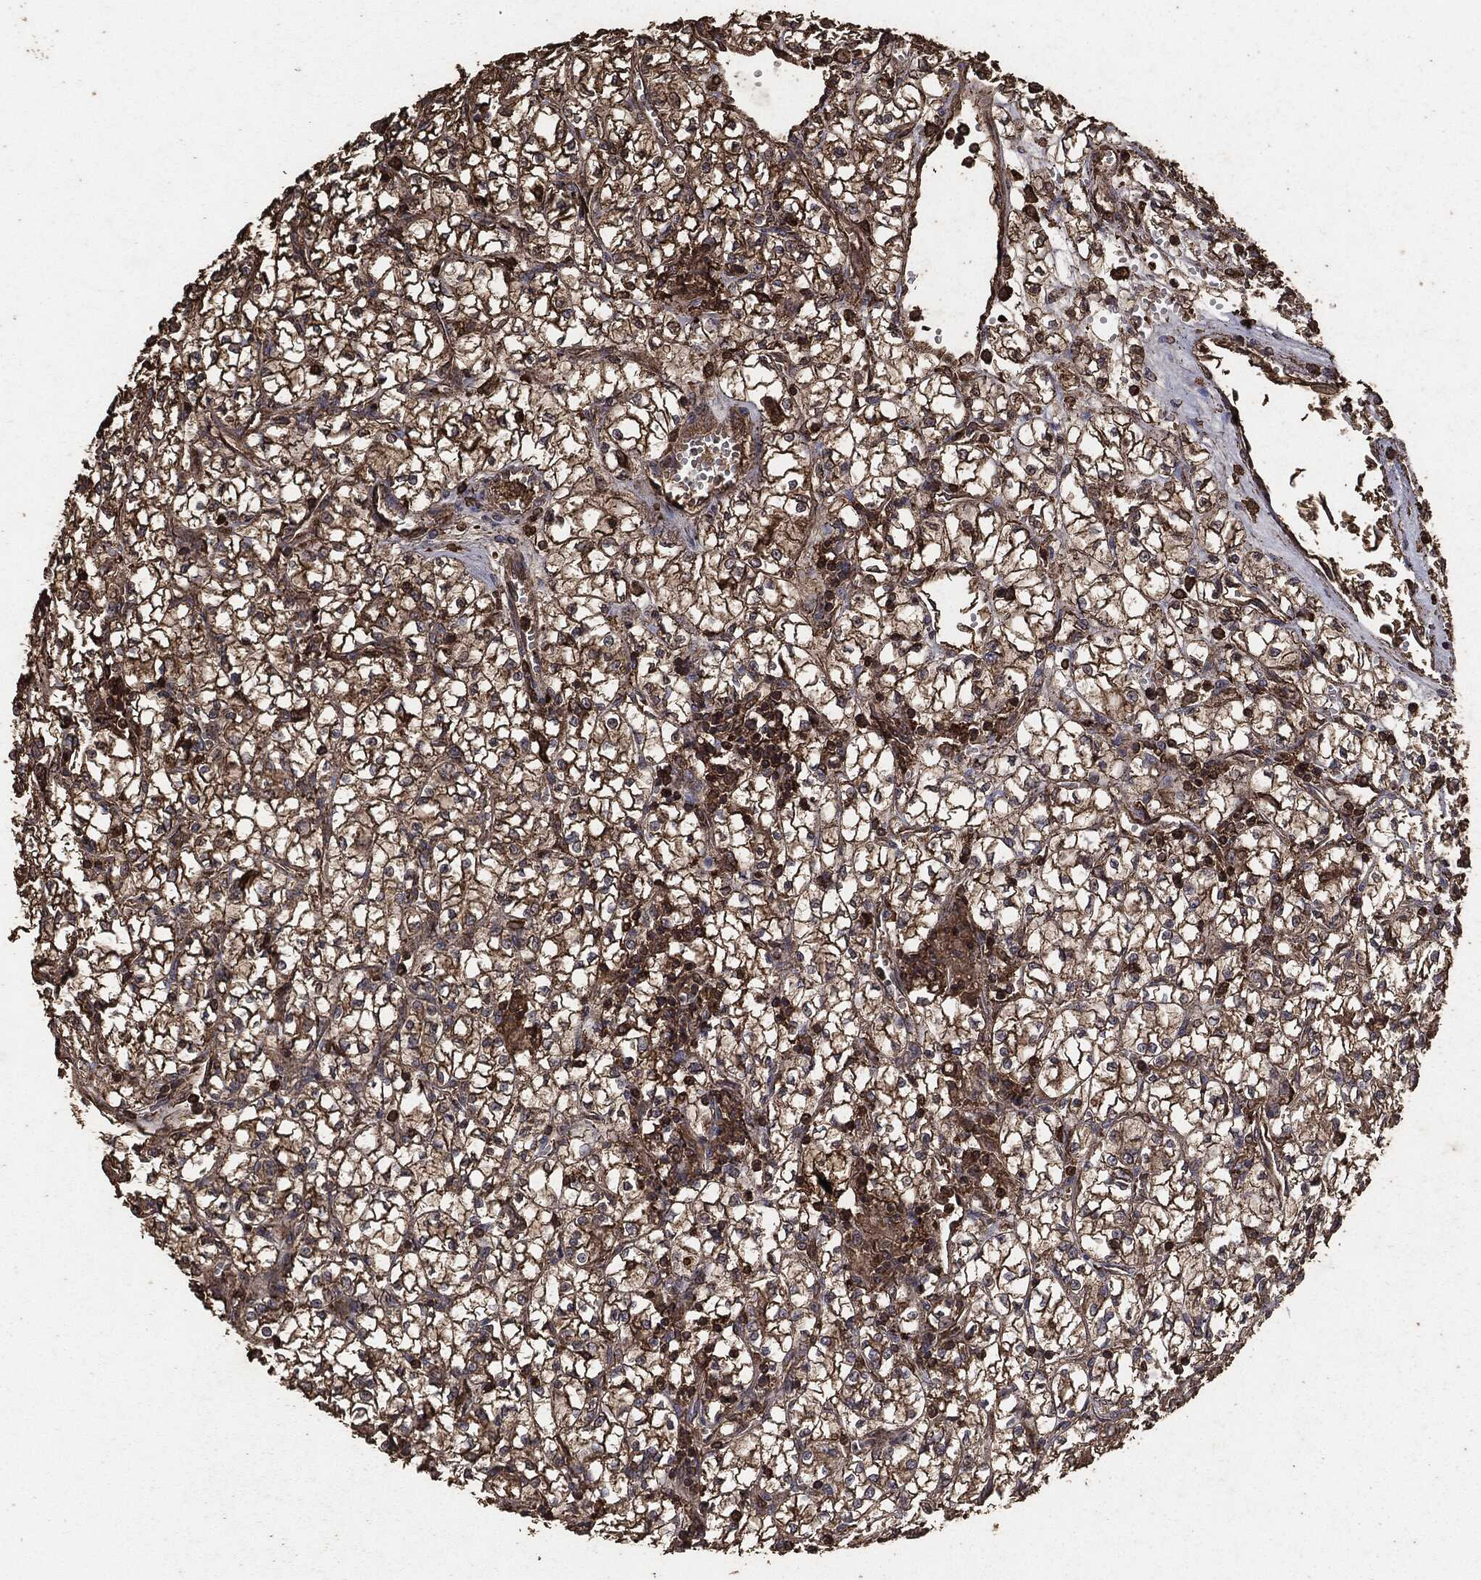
{"staining": {"intensity": "moderate", "quantity": ">75%", "location": "cytoplasmic/membranous"}, "tissue": "renal cancer", "cell_type": "Tumor cells", "image_type": "cancer", "snomed": [{"axis": "morphology", "description": "Adenocarcinoma, NOS"}, {"axis": "topography", "description": "Kidney"}], "caption": "DAB immunohistochemical staining of renal cancer (adenocarcinoma) shows moderate cytoplasmic/membranous protein staining in approximately >75% of tumor cells. The staining was performed using DAB to visualize the protein expression in brown, while the nuclei were stained in blue with hematoxylin (Magnification: 20x).", "gene": "MTOR", "patient": {"sex": "female", "age": 64}}